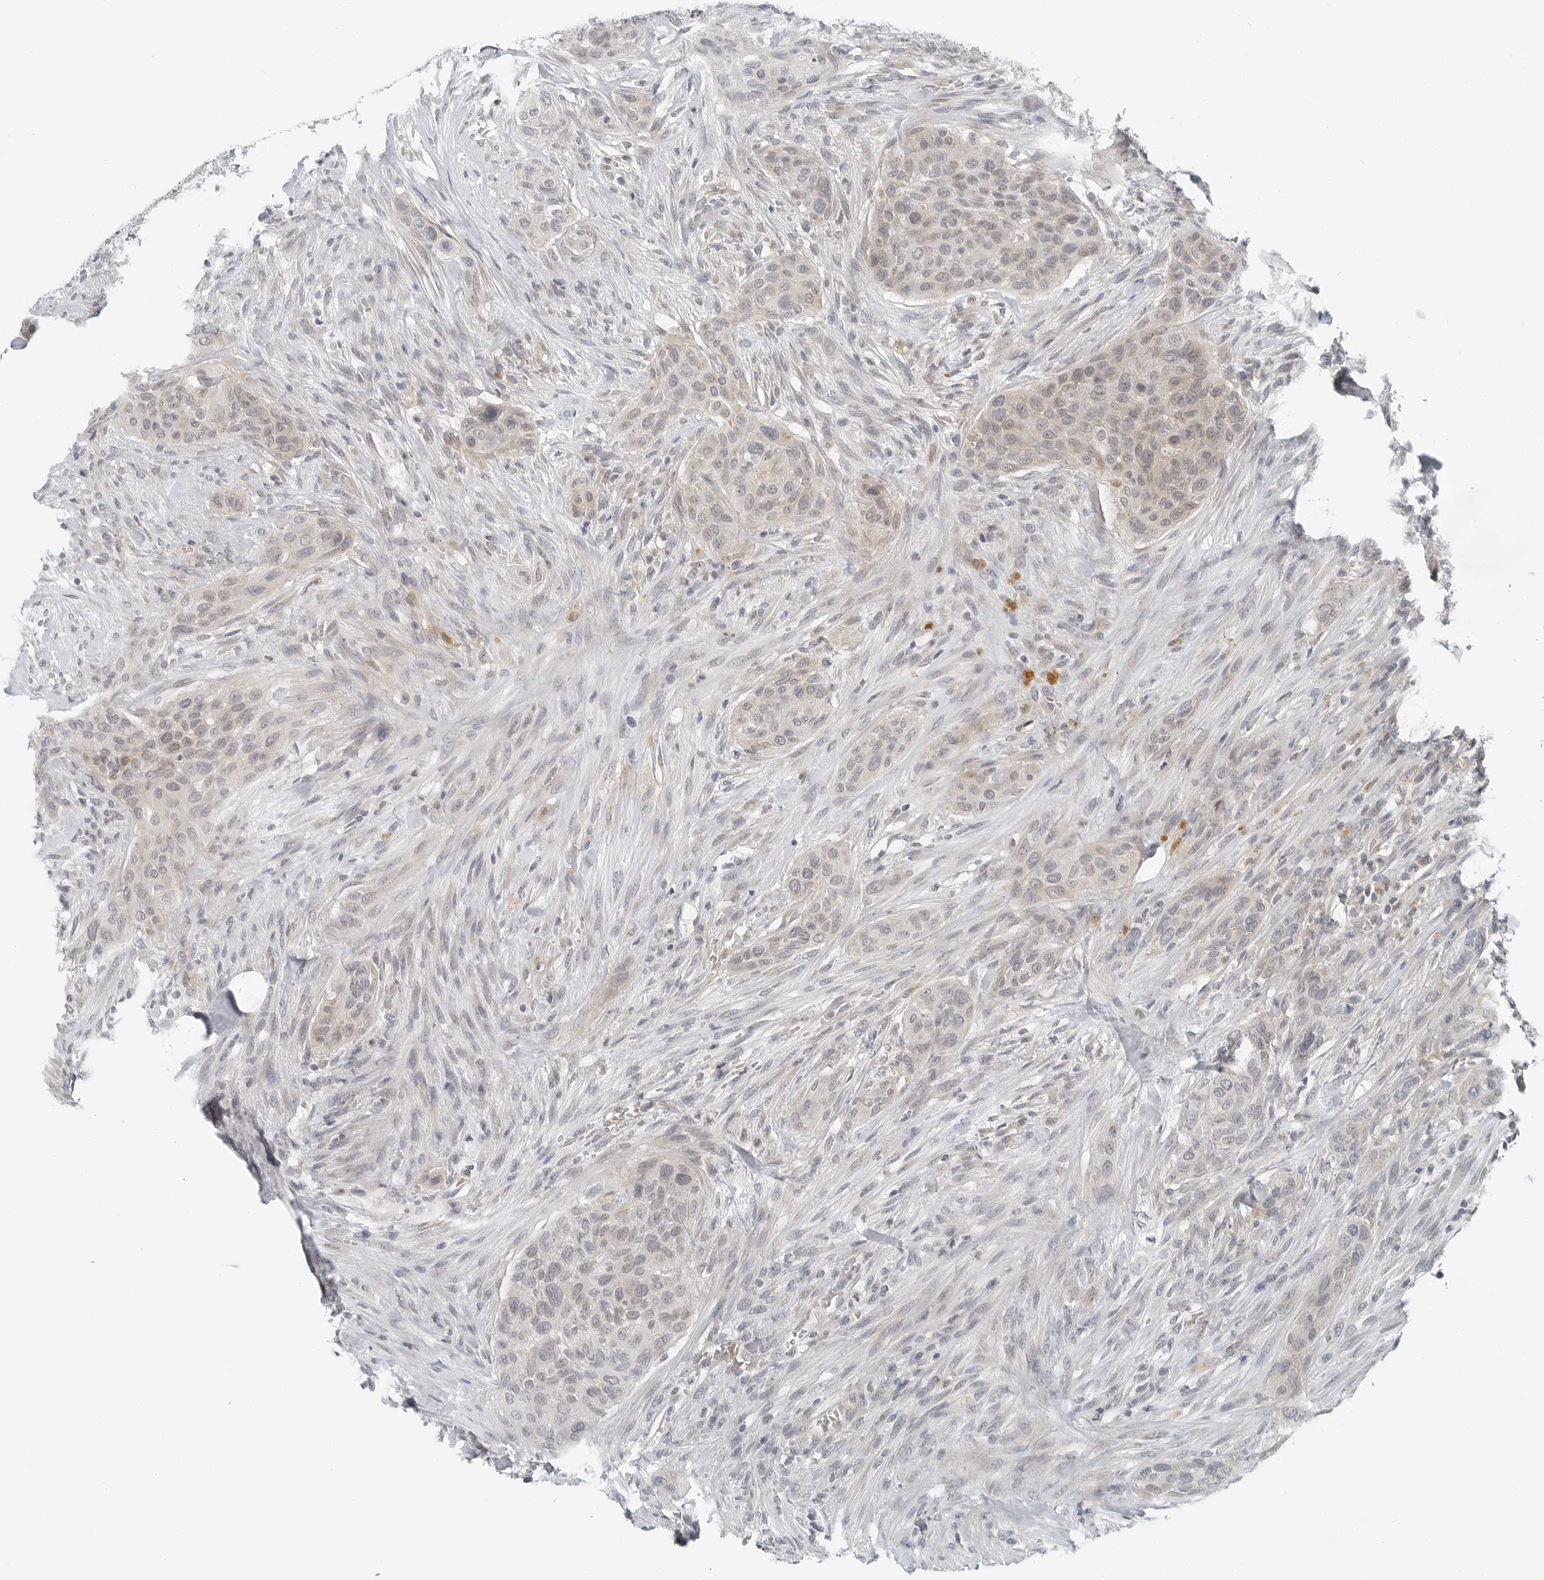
{"staining": {"intensity": "weak", "quantity": "25%-75%", "location": "nuclear"}, "tissue": "urothelial cancer", "cell_type": "Tumor cells", "image_type": "cancer", "snomed": [{"axis": "morphology", "description": "Urothelial carcinoma, High grade"}, {"axis": "topography", "description": "Urinary bladder"}], "caption": "About 25%-75% of tumor cells in urothelial cancer reveal weak nuclear protein expression as visualized by brown immunohistochemical staining.", "gene": "FCRLB", "patient": {"sex": "male", "age": 35}}